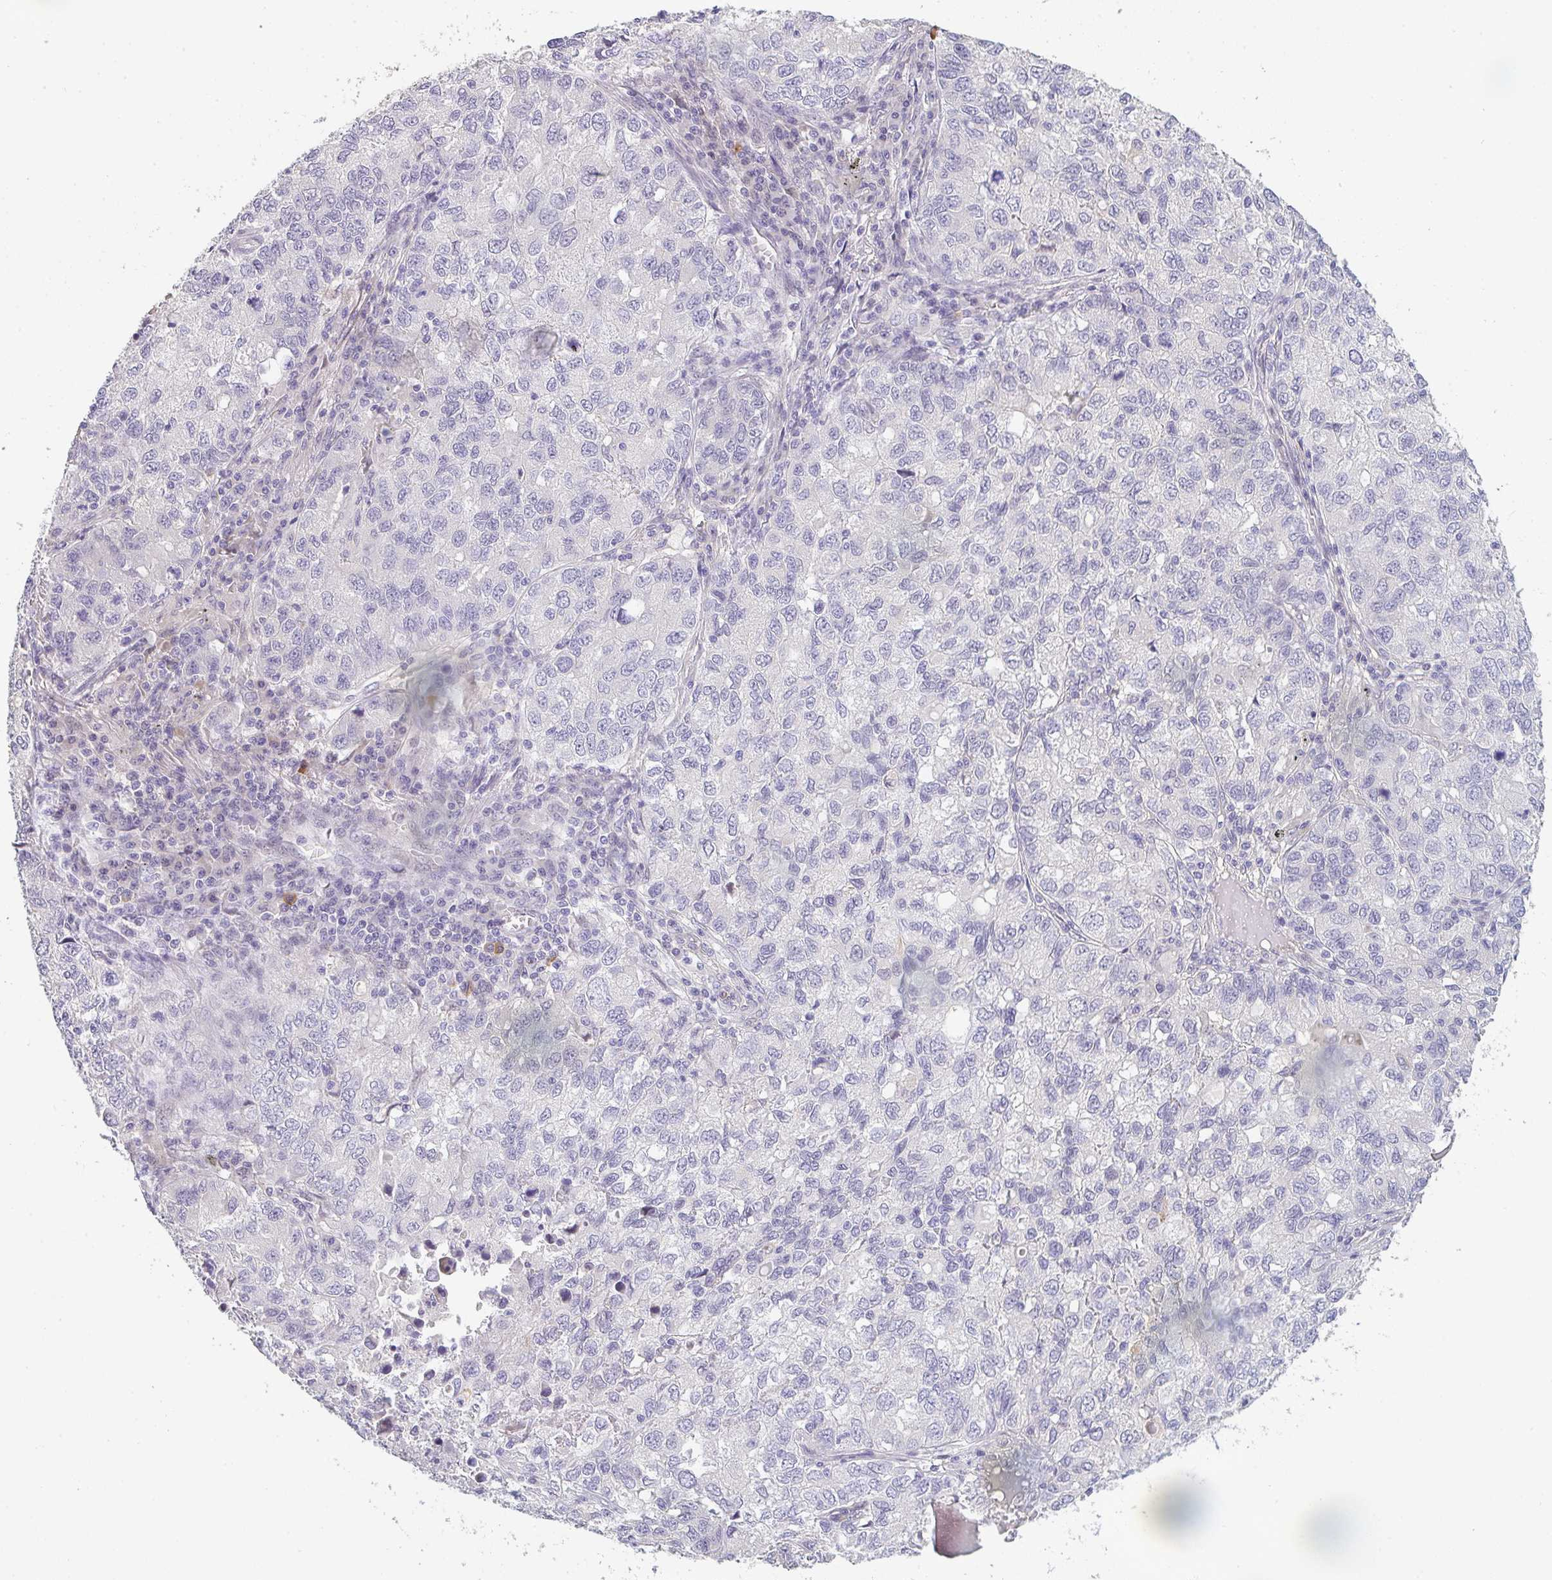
{"staining": {"intensity": "negative", "quantity": "none", "location": "none"}, "tissue": "lung cancer", "cell_type": "Tumor cells", "image_type": "cancer", "snomed": [{"axis": "morphology", "description": "Normal morphology"}, {"axis": "morphology", "description": "Adenocarcinoma, NOS"}, {"axis": "topography", "description": "Lymph node"}, {"axis": "topography", "description": "Lung"}], "caption": "A high-resolution histopathology image shows immunohistochemistry (IHC) staining of lung cancer, which reveals no significant expression in tumor cells.", "gene": "TNFRSF10A", "patient": {"sex": "female", "age": 51}}